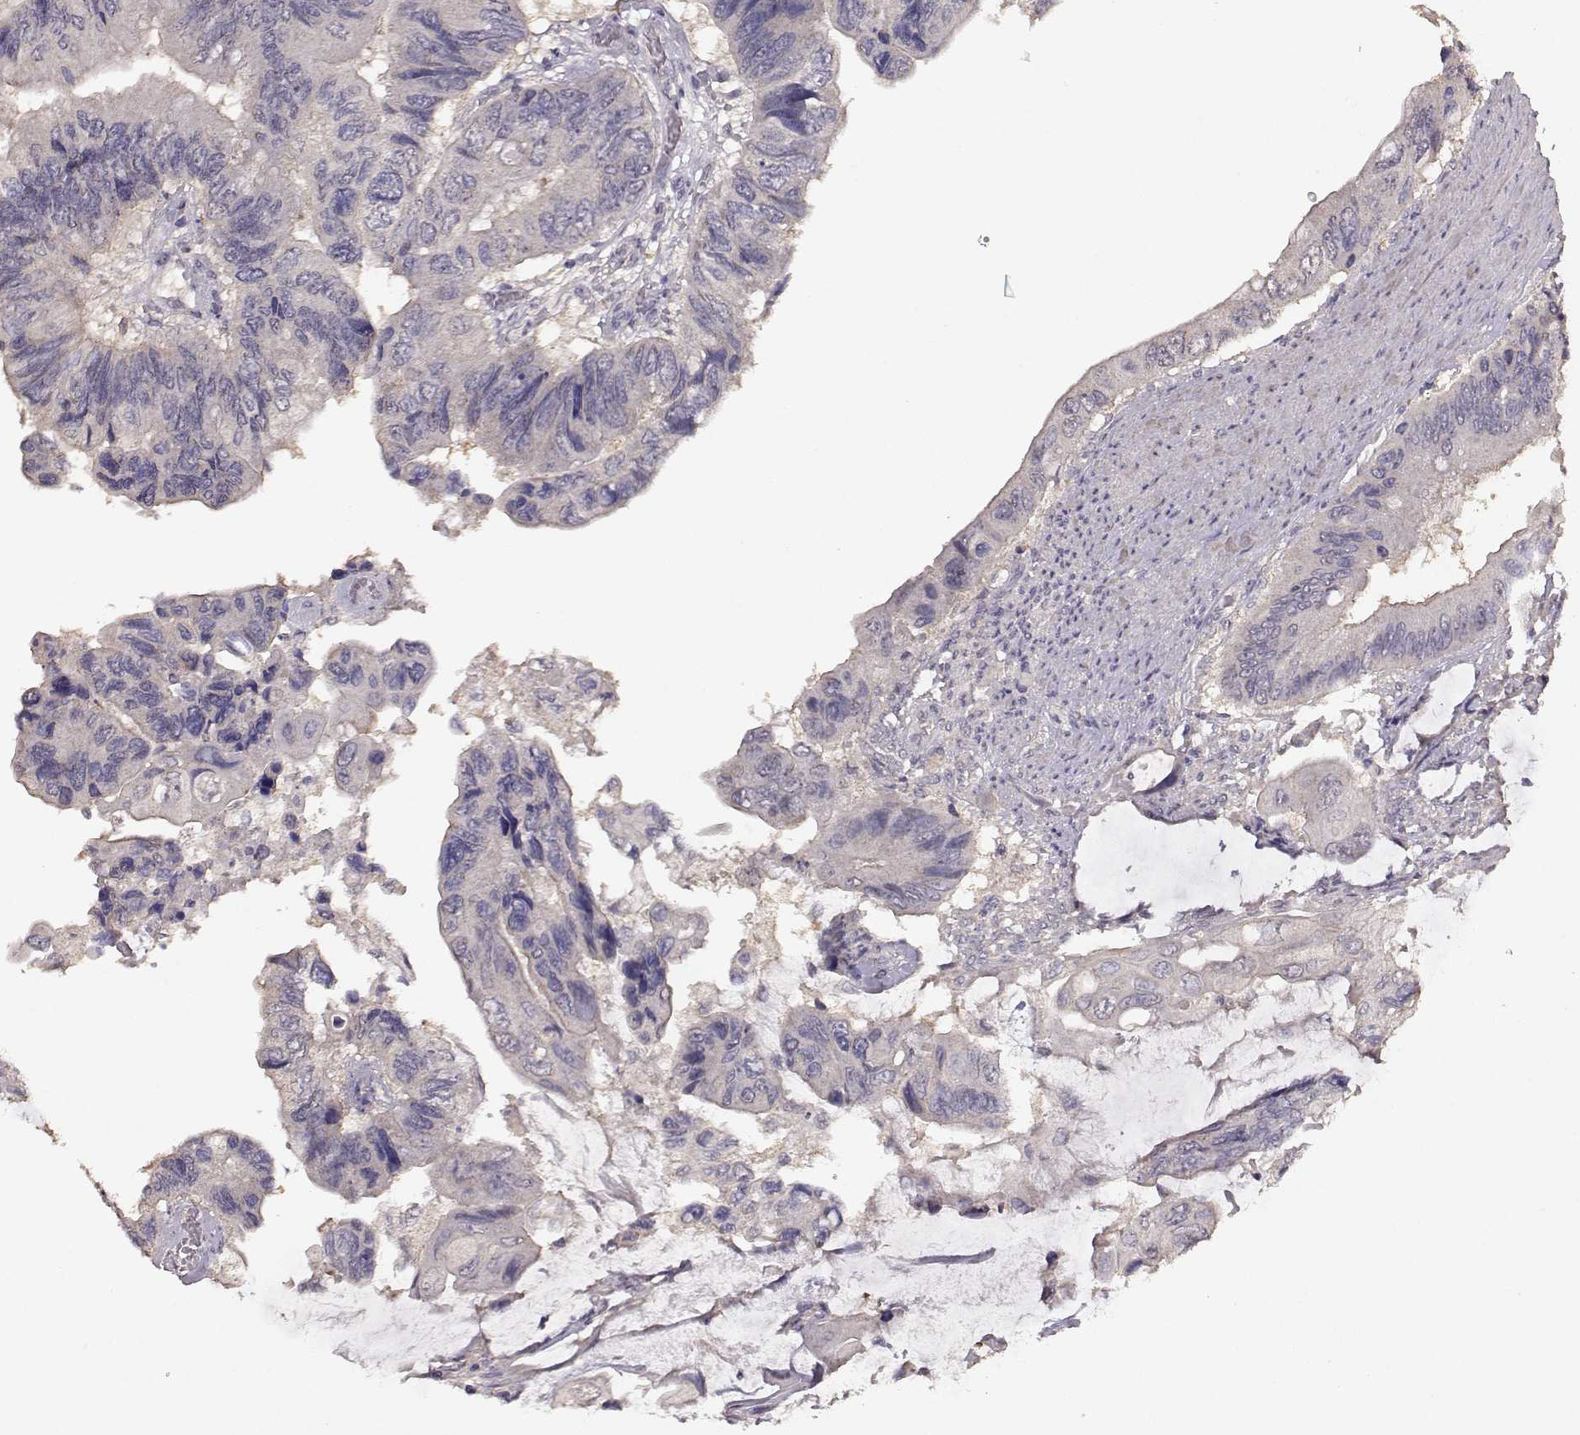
{"staining": {"intensity": "negative", "quantity": "none", "location": "none"}, "tissue": "colorectal cancer", "cell_type": "Tumor cells", "image_type": "cancer", "snomed": [{"axis": "morphology", "description": "Adenocarcinoma, NOS"}, {"axis": "topography", "description": "Rectum"}], "caption": "An image of colorectal cancer stained for a protein exhibits no brown staining in tumor cells.", "gene": "PMCH", "patient": {"sex": "male", "age": 63}}